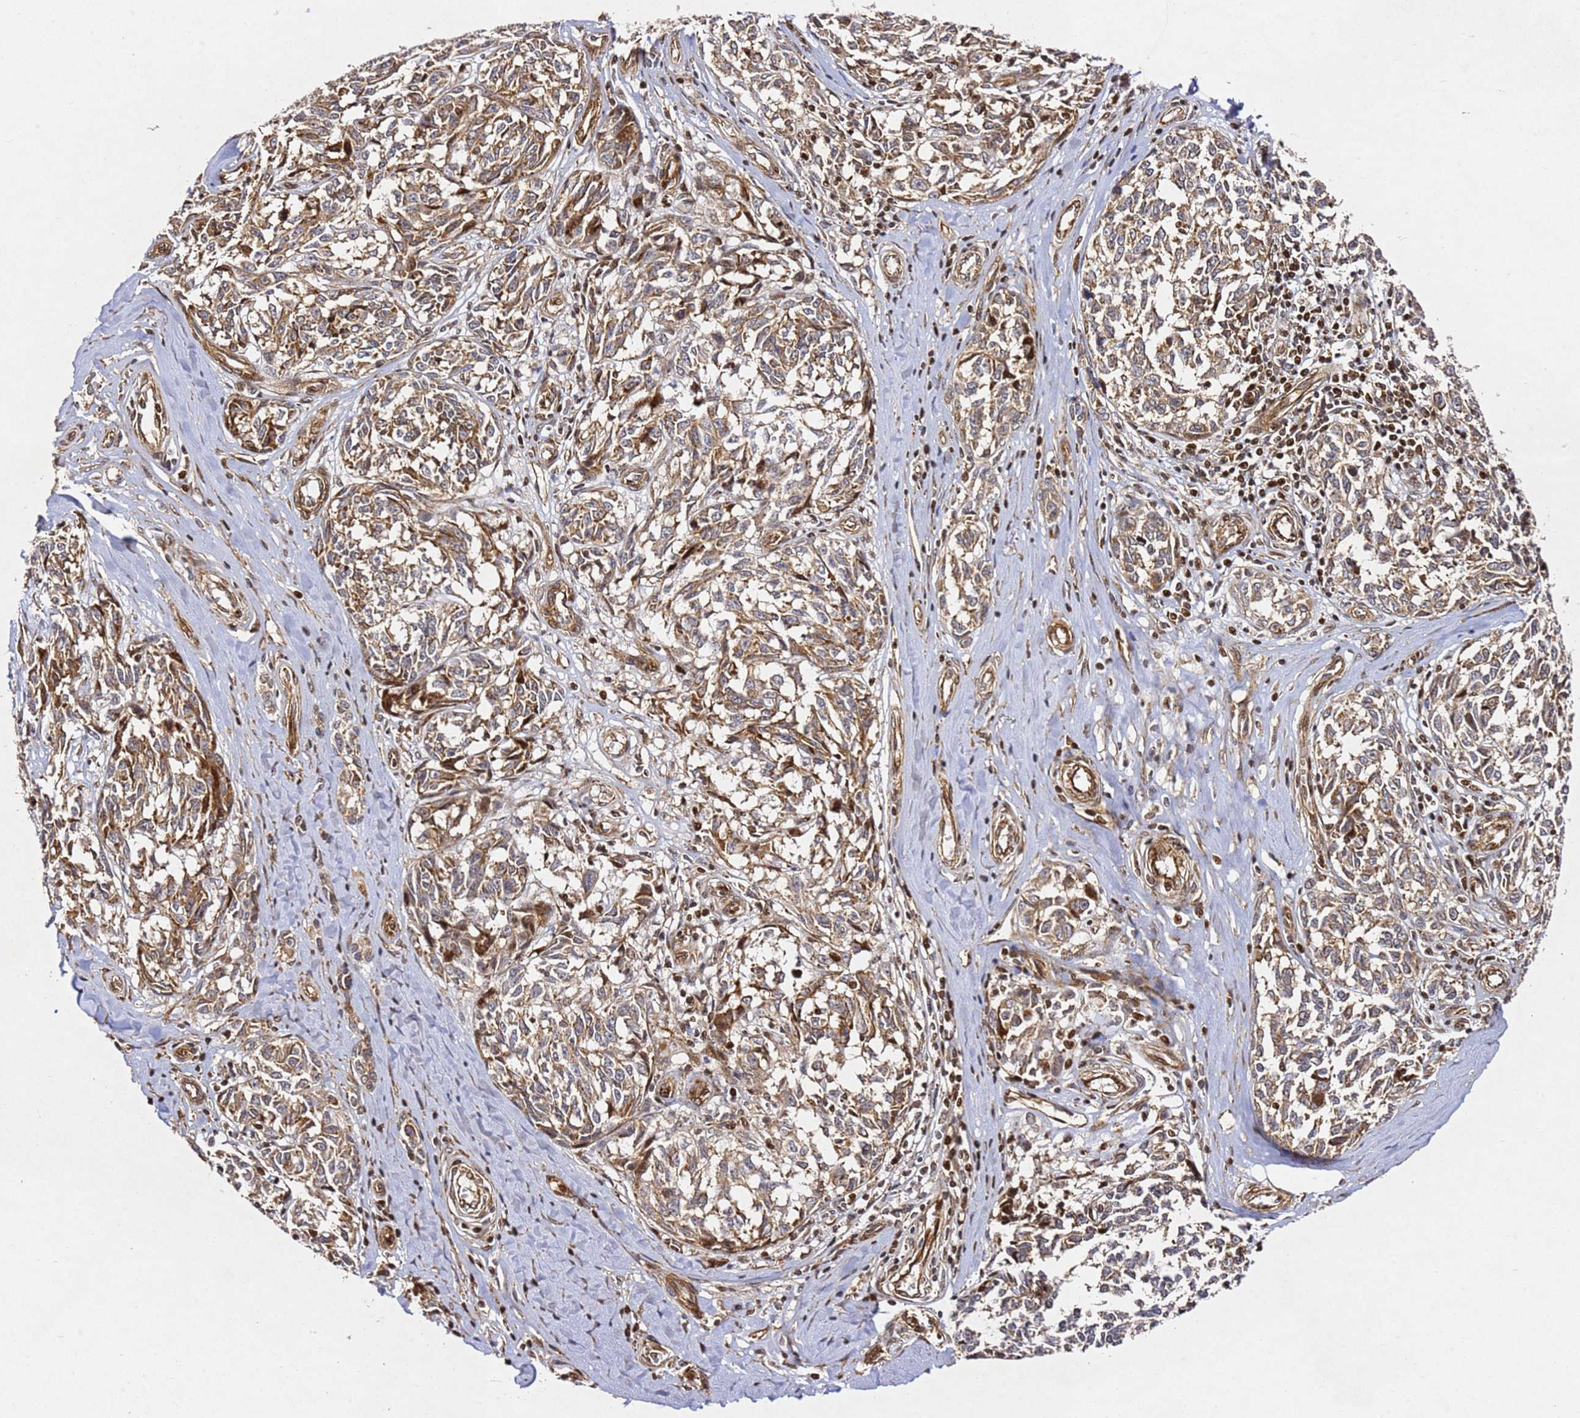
{"staining": {"intensity": "moderate", "quantity": ">75%", "location": "cytoplasmic/membranous"}, "tissue": "melanoma", "cell_type": "Tumor cells", "image_type": "cancer", "snomed": [{"axis": "morphology", "description": "Normal tissue, NOS"}, {"axis": "morphology", "description": "Malignant melanoma, NOS"}, {"axis": "topography", "description": "Skin"}], "caption": "High-magnification brightfield microscopy of malignant melanoma stained with DAB (3,3'-diaminobenzidine) (brown) and counterstained with hematoxylin (blue). tumor cells exhibit moderate cytoplasmic/membranous positivity is appreciated in about>75% of cells.", "gene": "ZNF296", "patient": {"sex": "female", "age": 64}}